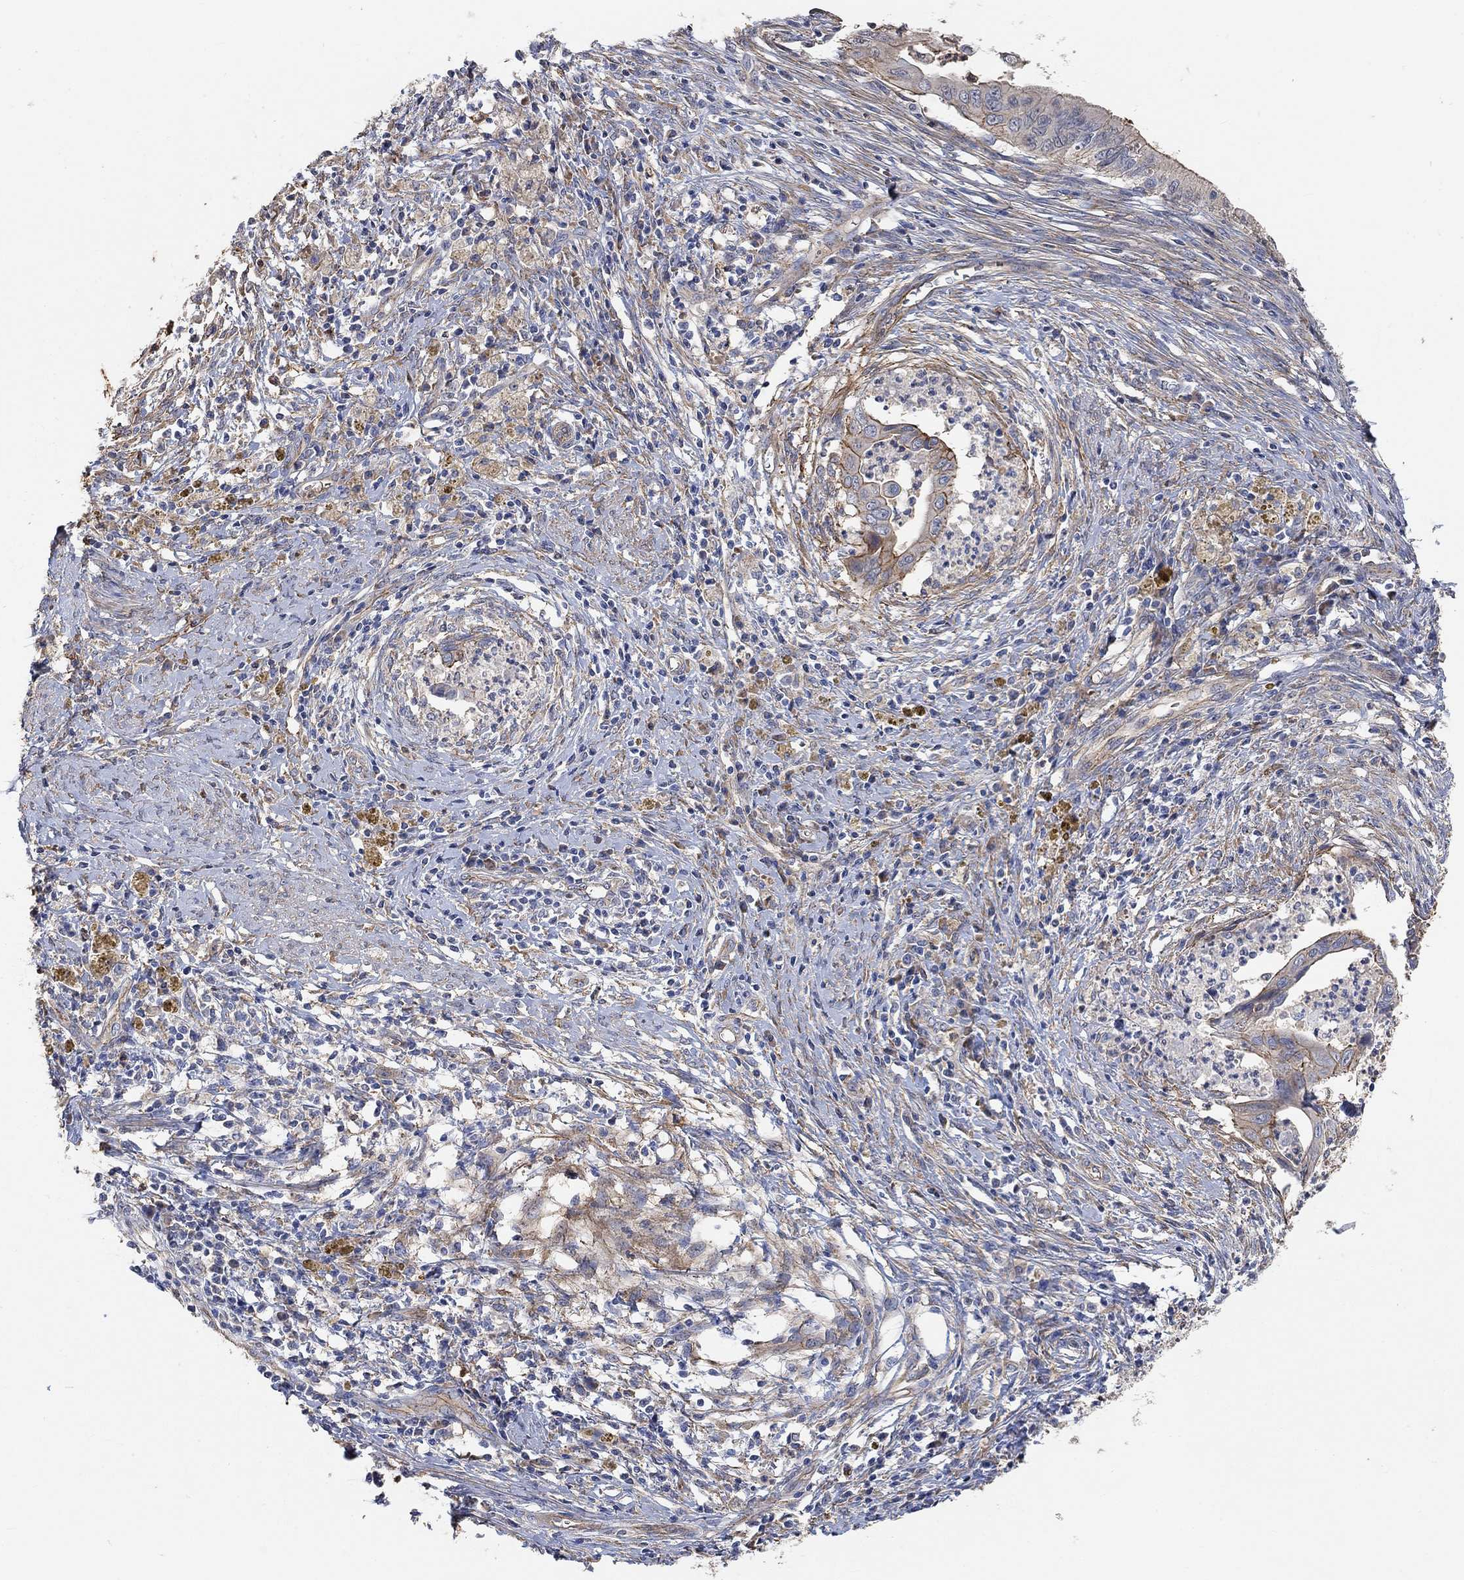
{"staining": {"intensity": "strong", "quantity": "<25%", "location": "cytoplasmic/membranous"}, "tissue": "cervical cancer", "cell_type": "Tumor cells", "image_type": "cancer", "snomed": [{"axis": "morphology", "description": "Adenocarcinoma, NOS"}, {"axis": "topography", "description": "Cervix"}], "caption": "The immunohistochemical stain shows strong cytoplasmic/membranous staining in tumor cells of cervical cancer tissue.", "gene": "SYT16", "patient": {"sex": "female", "age": 42}}